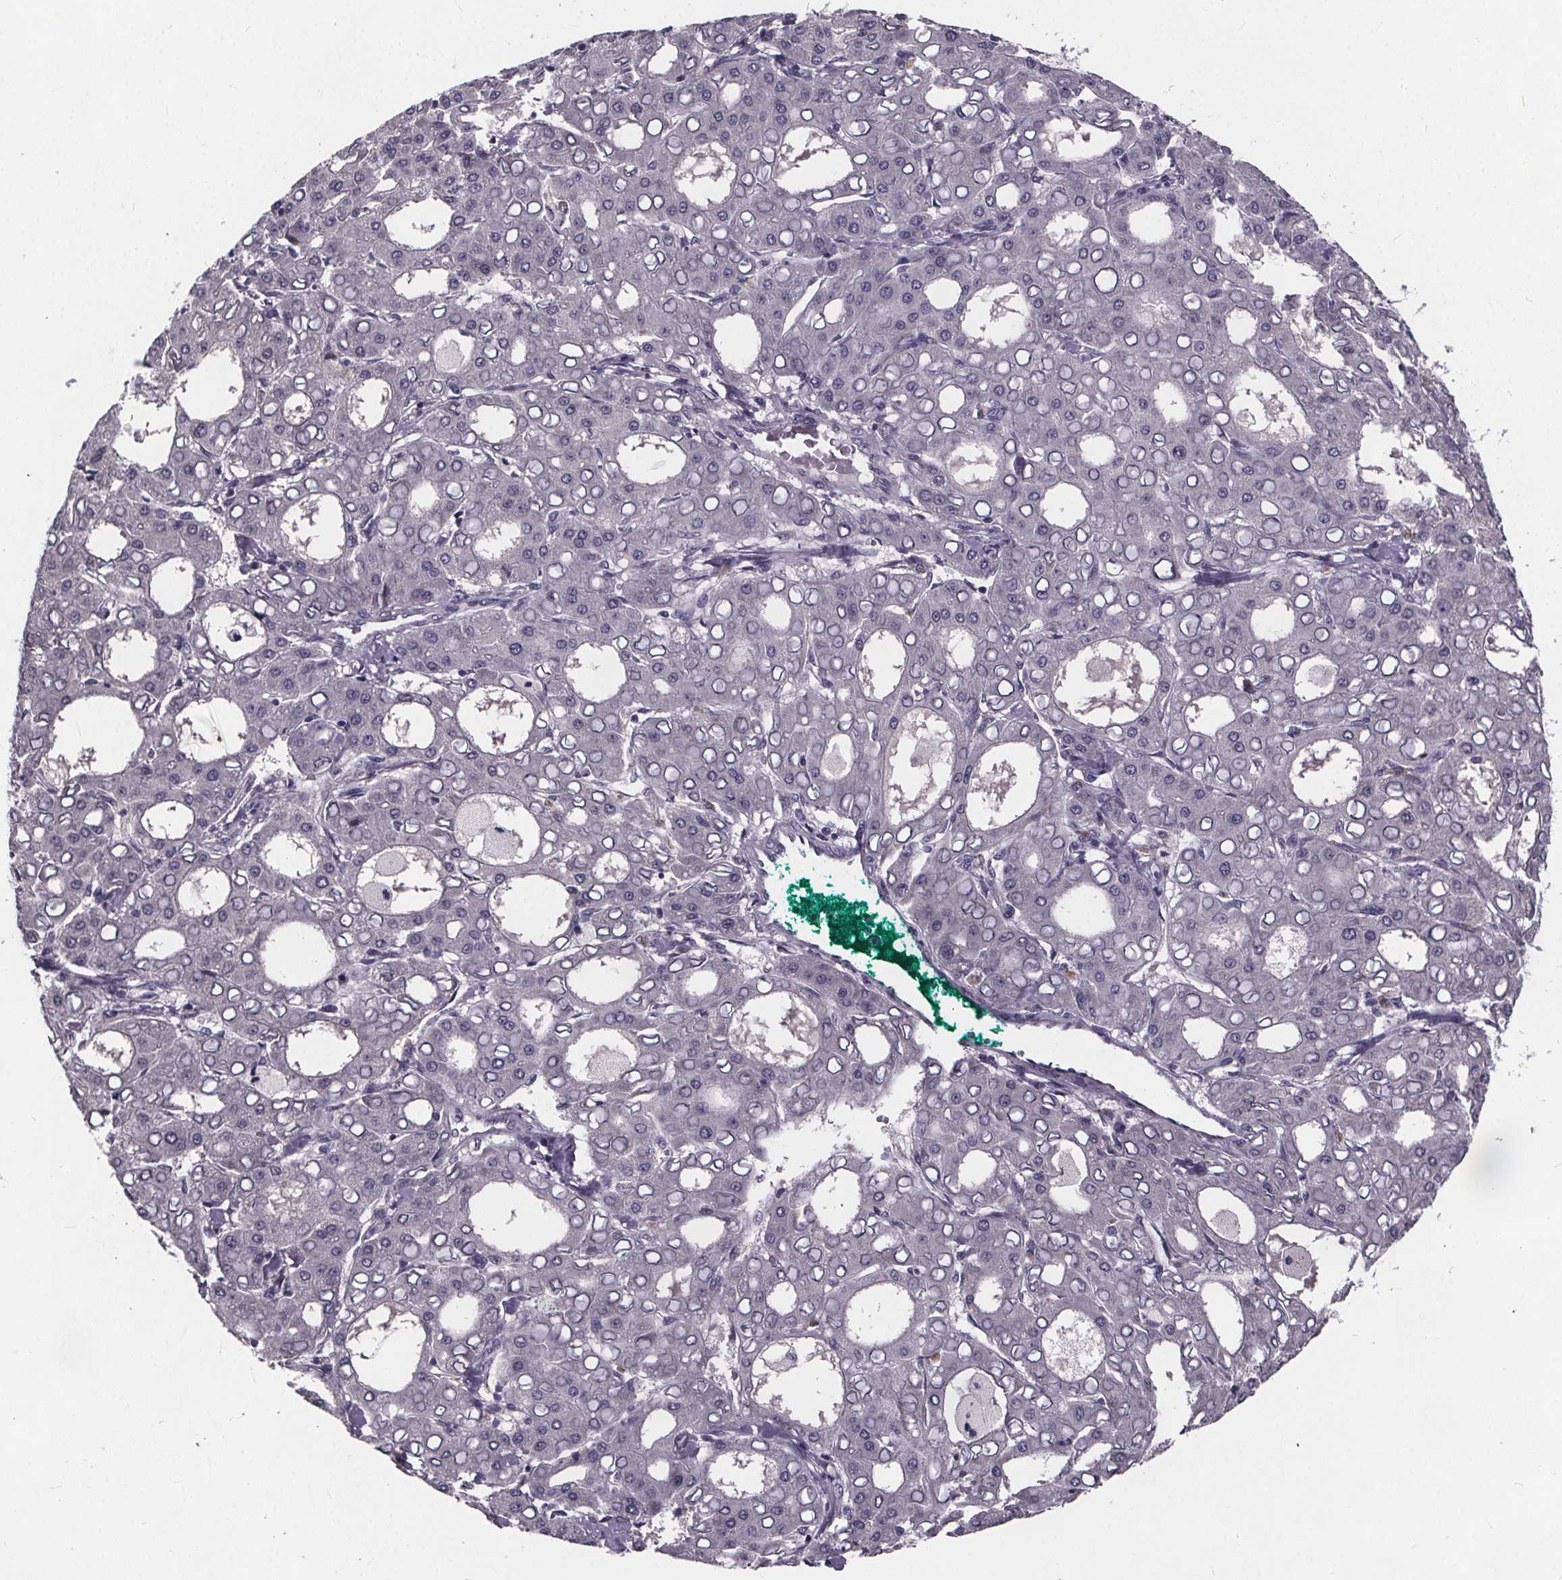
{"staining": {"intensity": "negative", "quantity": "none", "location": "none"}, "tissue": "liver cancer", "cell_type": "Tumor cells", "image_type": "cancer", "snomed": [{"axis": "morphology", "description": "Carcinoma, Hepatocellular, NOS"}, {"axis": "topography", "description": "Liver"}], "caption": "High magnification brightfield microscopy of liver cancer (hepatocellular carcinoma) stained with DAB (3,3'-diaminobenzidine) (brown) and counterstained with hematoxylin (blue): tumor cells show no significant positivity.", "gene": "FAM181B", "patient": {"sex": "male", "age": 65}}